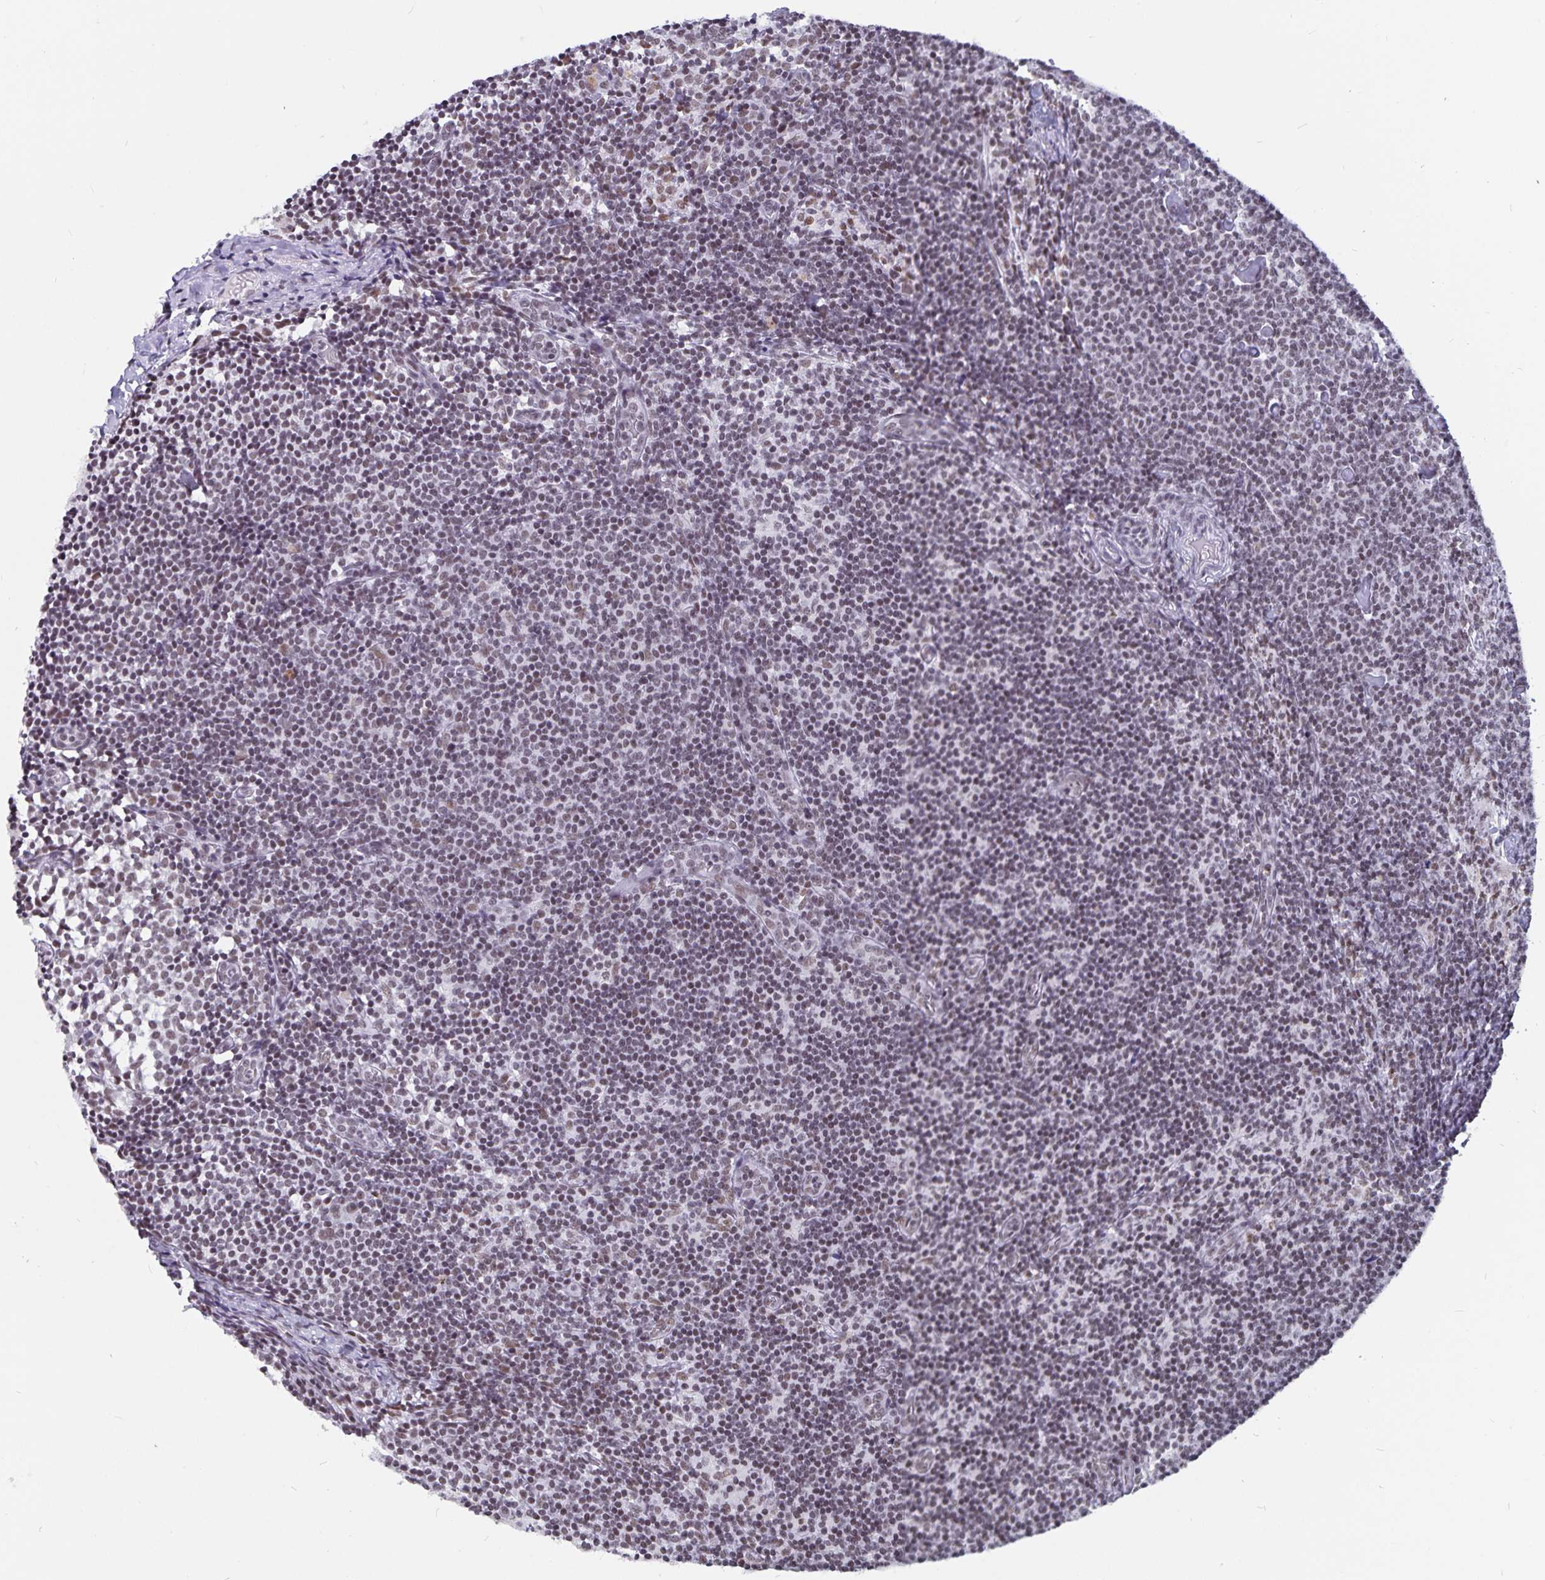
{"staining": {"intensity": "weak", "quantity": ">75%", "location": "nuclear"}, "tissue": "lymph node", "cell_type": "Germinal center cells", "image_type": "normal", "snomed": [{"axis": "morphology", "description": "Normal tissue, NOS"}, {"axis": "topography", "description": "Lymph node"}], "caption": "The histopathology image exhibits immunohistochemical staining of unremarkable lymph node. There is weak nuclear staining is identified in approximately >75% of germinal center cells. (Brightfield microscopy of DAB IHC at high magnification).", "gene": "PBX2", "patient": {"sex": "female", "age": 41}}